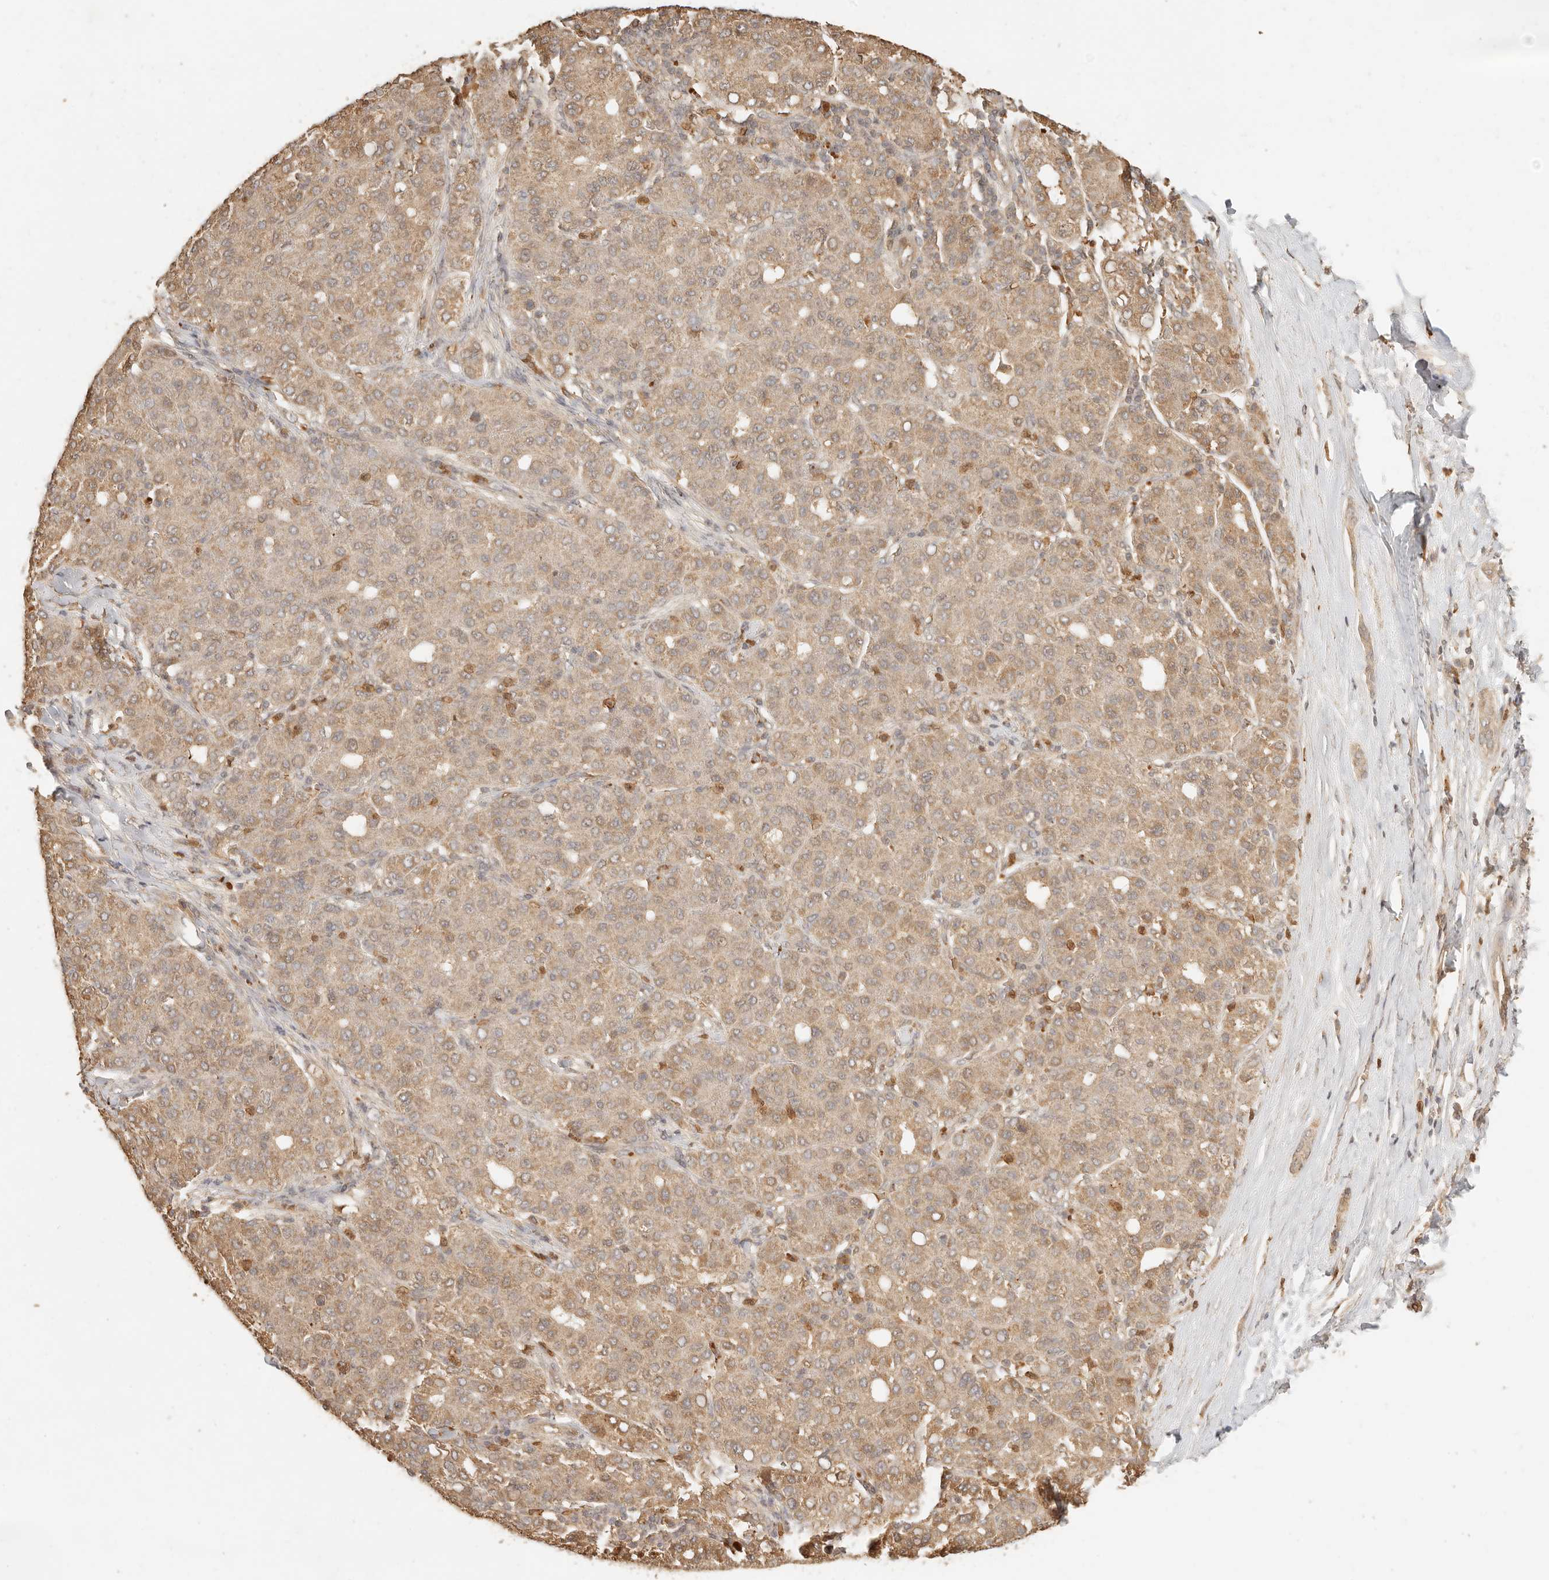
{"staining": {"intensity": "moderate", "quantity": ">75%", "location": "cytoplasmic/membranous"}, "tissue": "liver cancer", "cell_type": "Tumor cells", "image_type": "cancer", "snomed": [{"axis": "morphology", "description": "Carcinoma, Hepatocellular, NOS"}, {"axis": "topography", "description": "Liver"}], "caption": "Human liver hepatocellular carcinoma stained for a protein (brown) shows moderate cytoplasmic/membranous positive staining in approximately >75% of tumor cells.", "gene": "INTS11", "patient": {"sex": "male", "age": 65}}